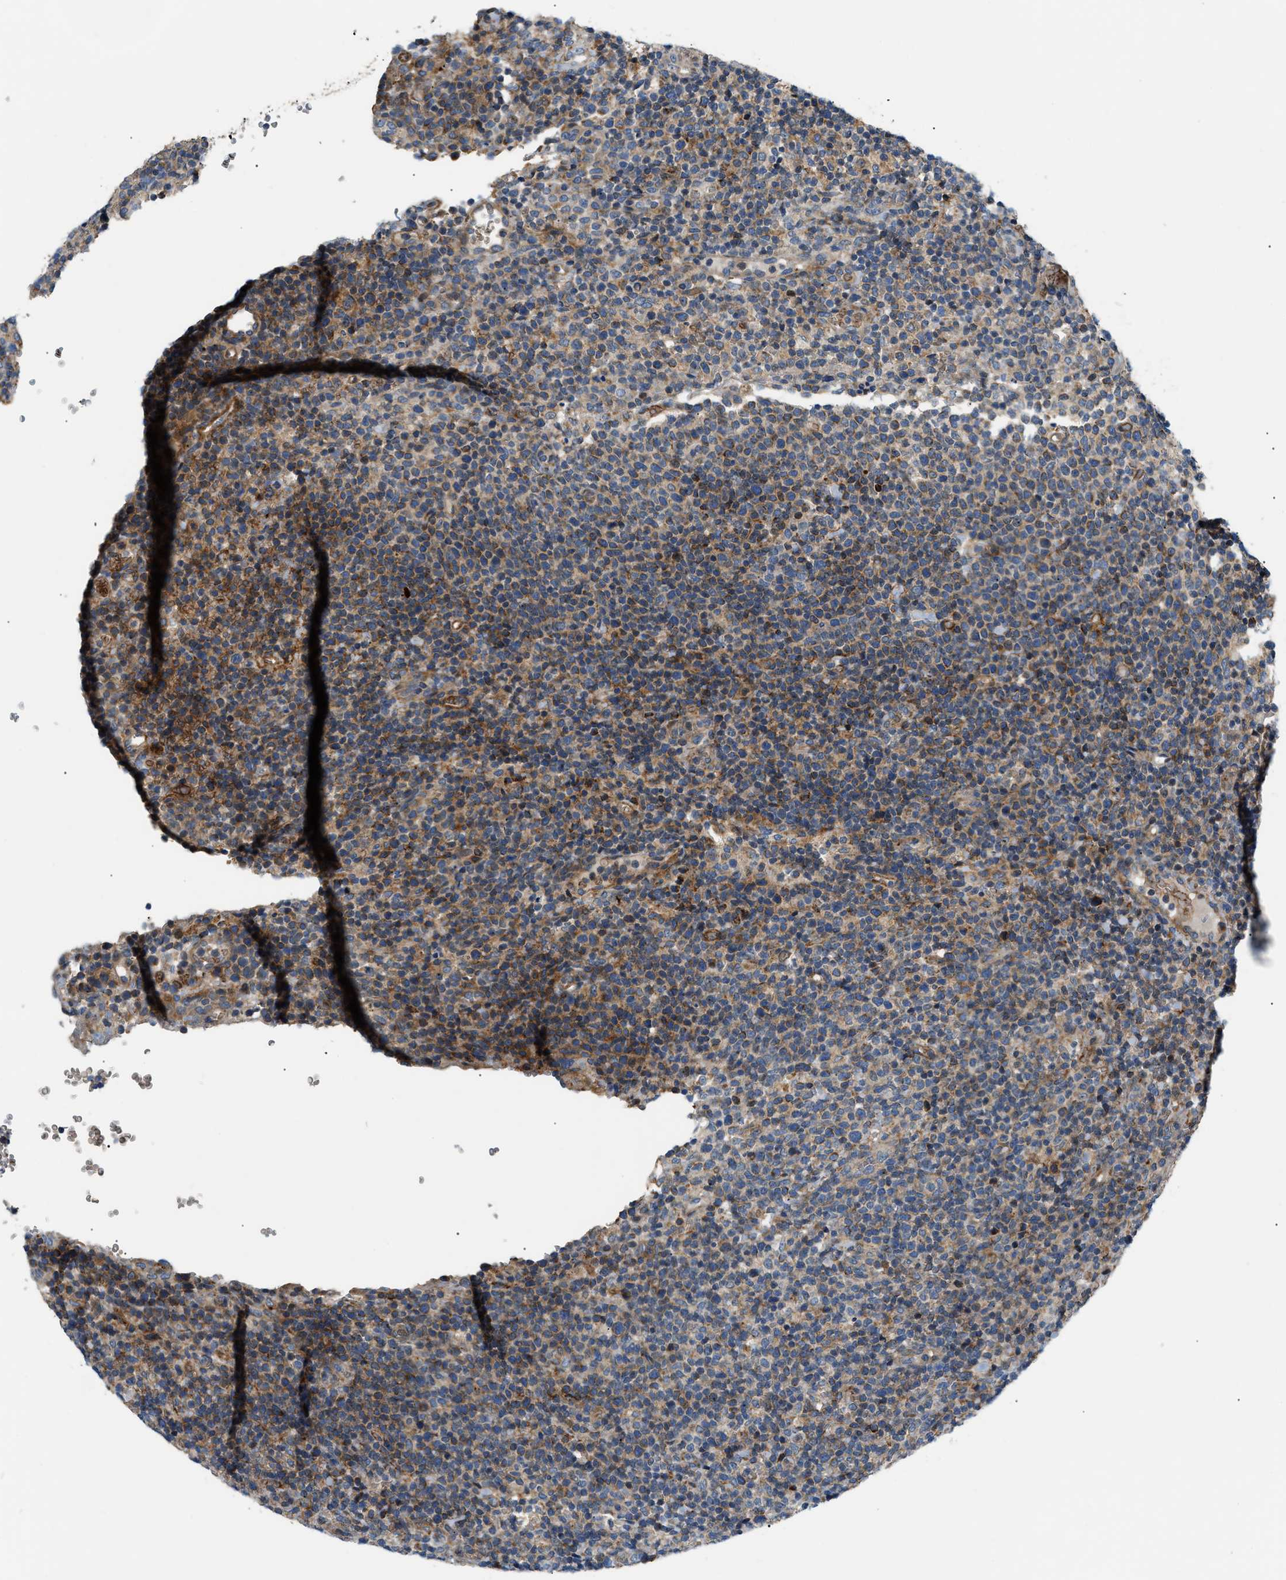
{"staining": {"intensity": "weak", "quantity": "25%-75%", "location": "cytoplasmic/membranous"}, "tissue": "lymphoma", "cell_type": "Tumor cells", "image_type": "cancer", "snomed": [{"axis": "morphology", "description": "Malignant lymphoma, non-Hodgkin's type, High grade"}, {"axis": "topography", "description": "Lymph node"}], "caption": "A high-resolution micrograph shows immunohistochemistry (IHC) staining of lymphoma, which displays weak cytoplasmic/membranous expression in about 25%-75% of tumor cells.", "gene": "DHODH", "patient": {"sex": "male", "age": 61}}